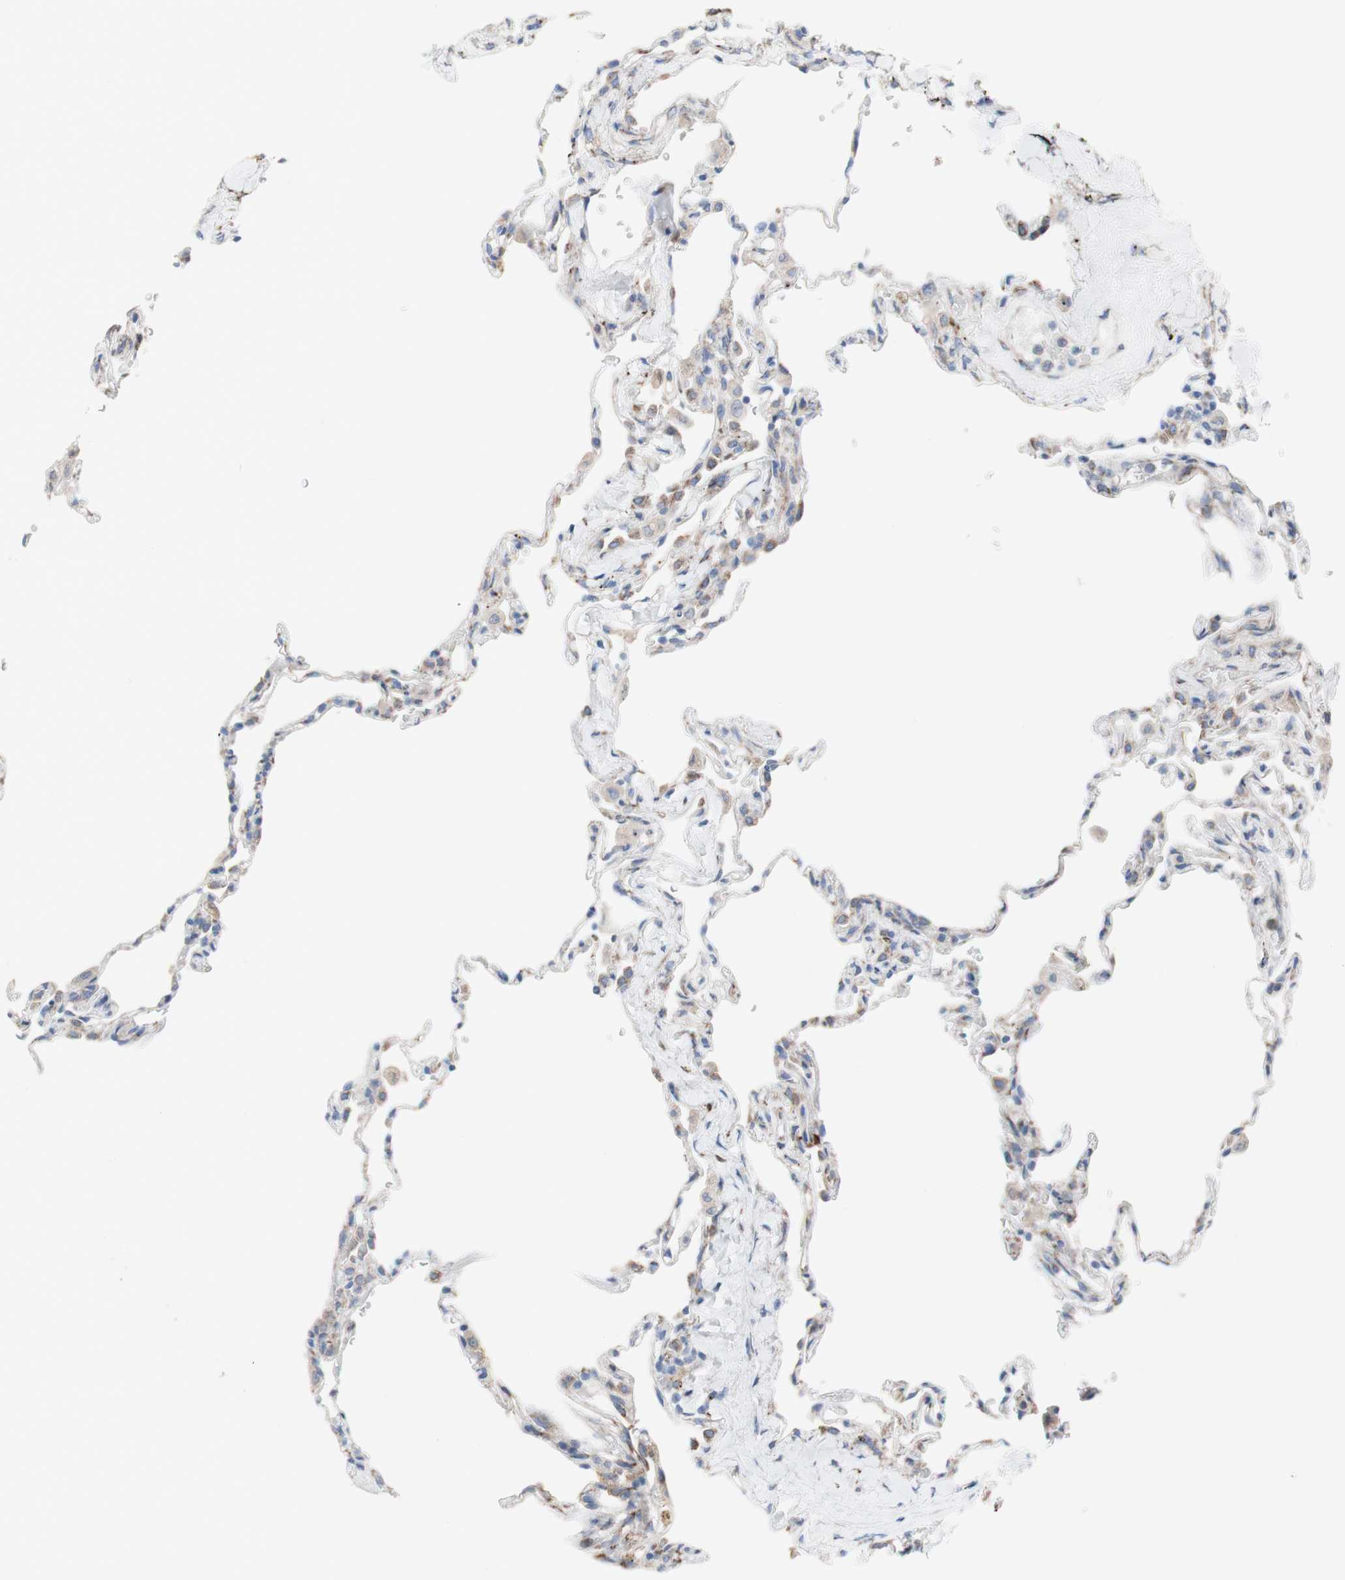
{"staining": {"intensity": "weak", "quantity": "25%-75%", "location": "cytoplasmic/membranous"}, "tissue": "lung", "cell_type": "Alveolar cells", "image_type": "normal", "snomed": [{"axis": "morphology", "description": "Normal tissue, NOS"}, {"axis": "topography", "description": "Lung"}], "caption": "A micrograph of lung stained for a protein demonstrates weak cytoplasmic/membranous brown staining in alveolar cells.", "gene": "AGPAT5", "patient": {"sex": "male", "age": 59}}